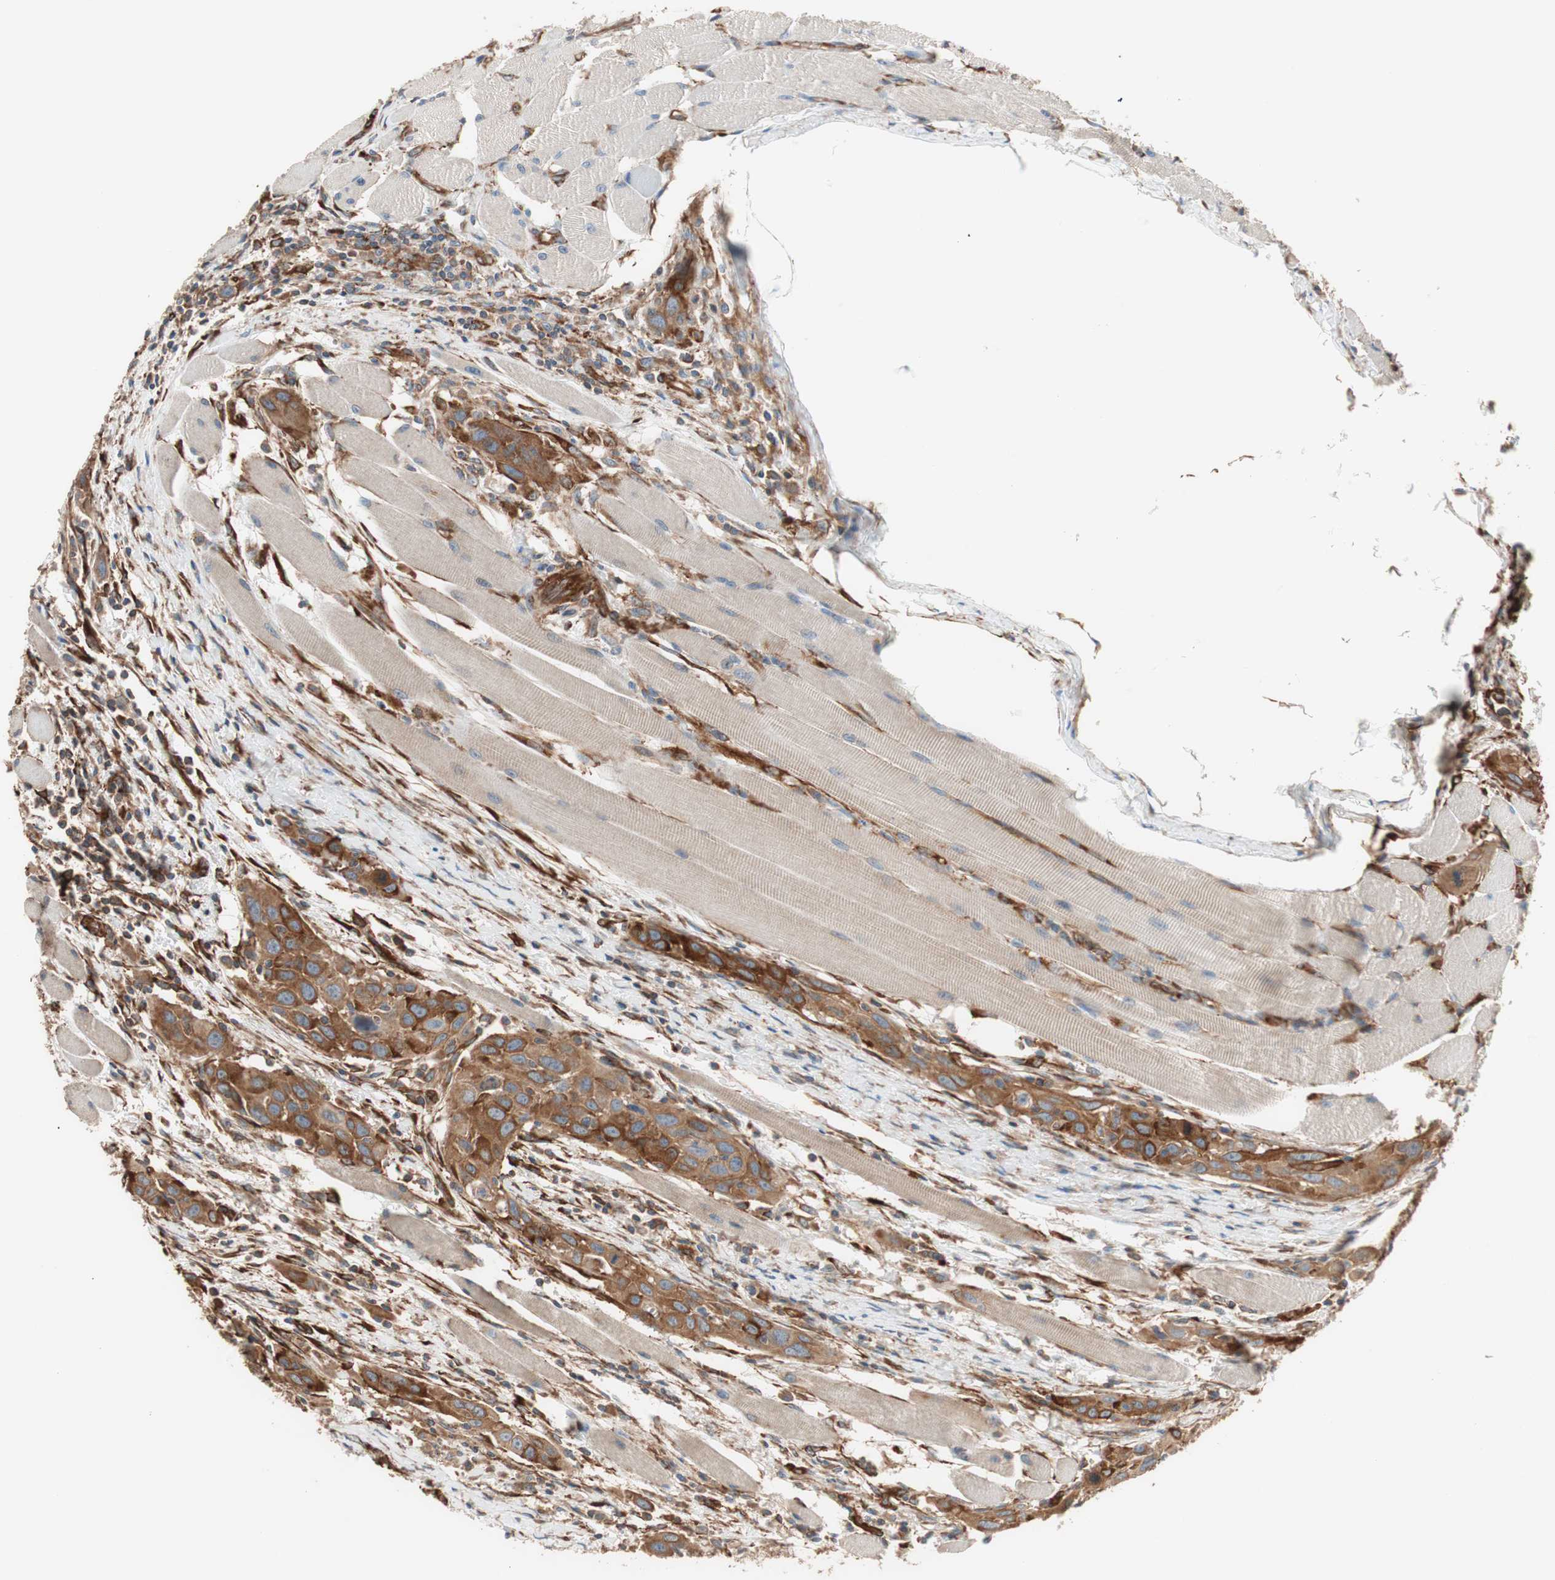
{"staining": {"intensity": "strong", "quantity": ">75%", "location": "cytoplasmic/membranous"}, "tissue": "head and neck cancer", "cell_type": "Tumor cells", "image_type": "cancer", "snomed": [{"axis": "morphology", "description": "Squamous cell carcinoma, NOS"}, {"axis": "topography", "description": "Oral tissue"}, {"axis": "topography", "description": "Head-Neck"}], "caption": "A brown stain highlights strong cytoplasmic/membranous positivity of a protein in human head and neck cancer (squamous cell carcinoma) tumor cells.", "gene": "GPSM2", "patient": {"sex": "female", "age": 50}}